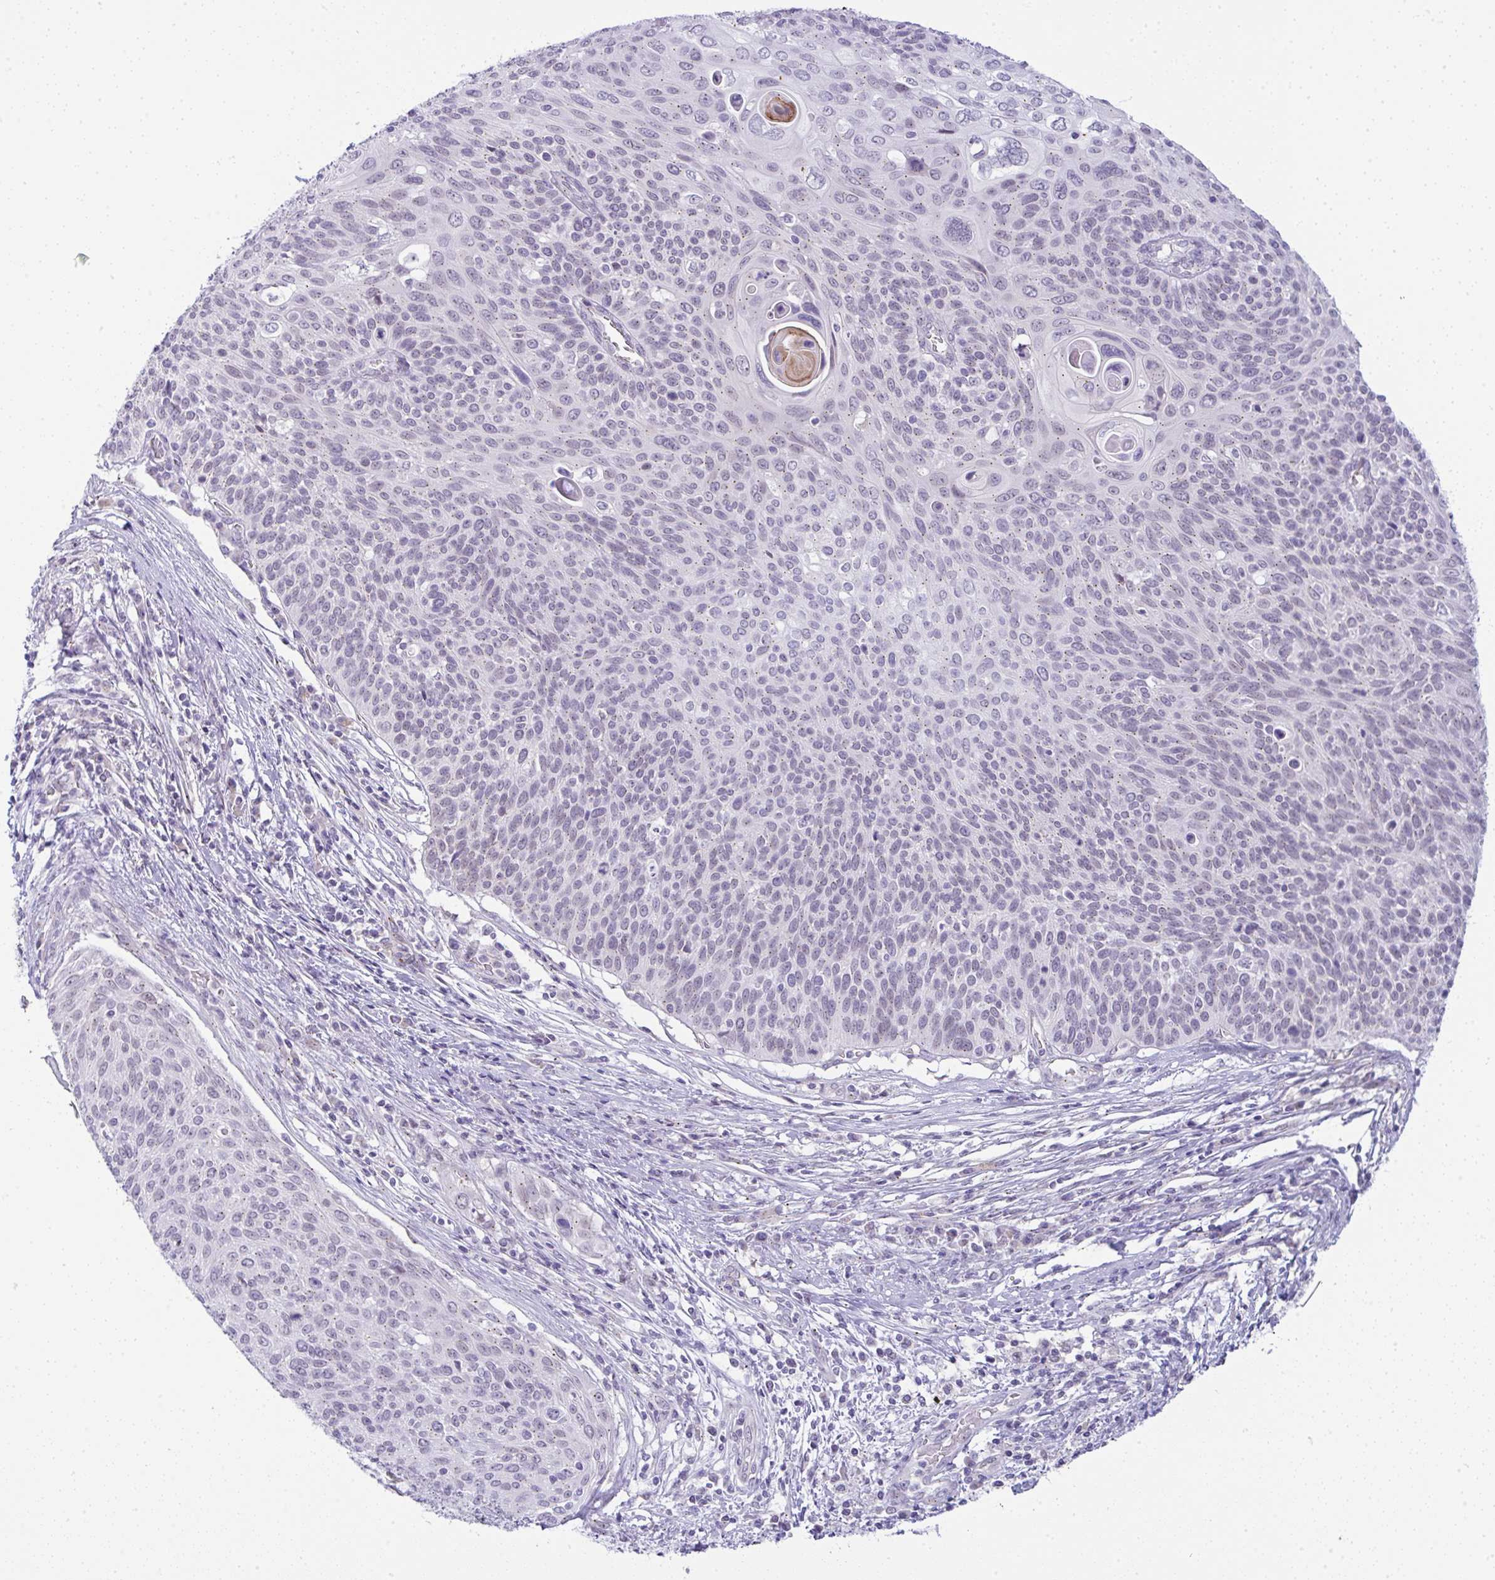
{"staining": {"intensity": "weak", "quantity": "<25%", "location": "cytoplasmic/membranous"}, "tissue": "cervical cancer", "cell_type": "Tumor cells", "image_type": "cancer", "snomed": [{"axis": "morphology", "description": "Squamous cell carcinoma, NOS"}, {"axis": "topography", "description": "Cervix"}], "caption": "This micrograph is of cervical cancer stained with immunohistochemistry to label a protein in brown with the nuclei are counter-stained blue. There is no positivity in tumor cells. The staining is performed using DAB brown chromogen with nuclei counter-stained in using hematoxylin.", "gene": "FAM177A1", "patient": {"sex": "female", "age": 31}}